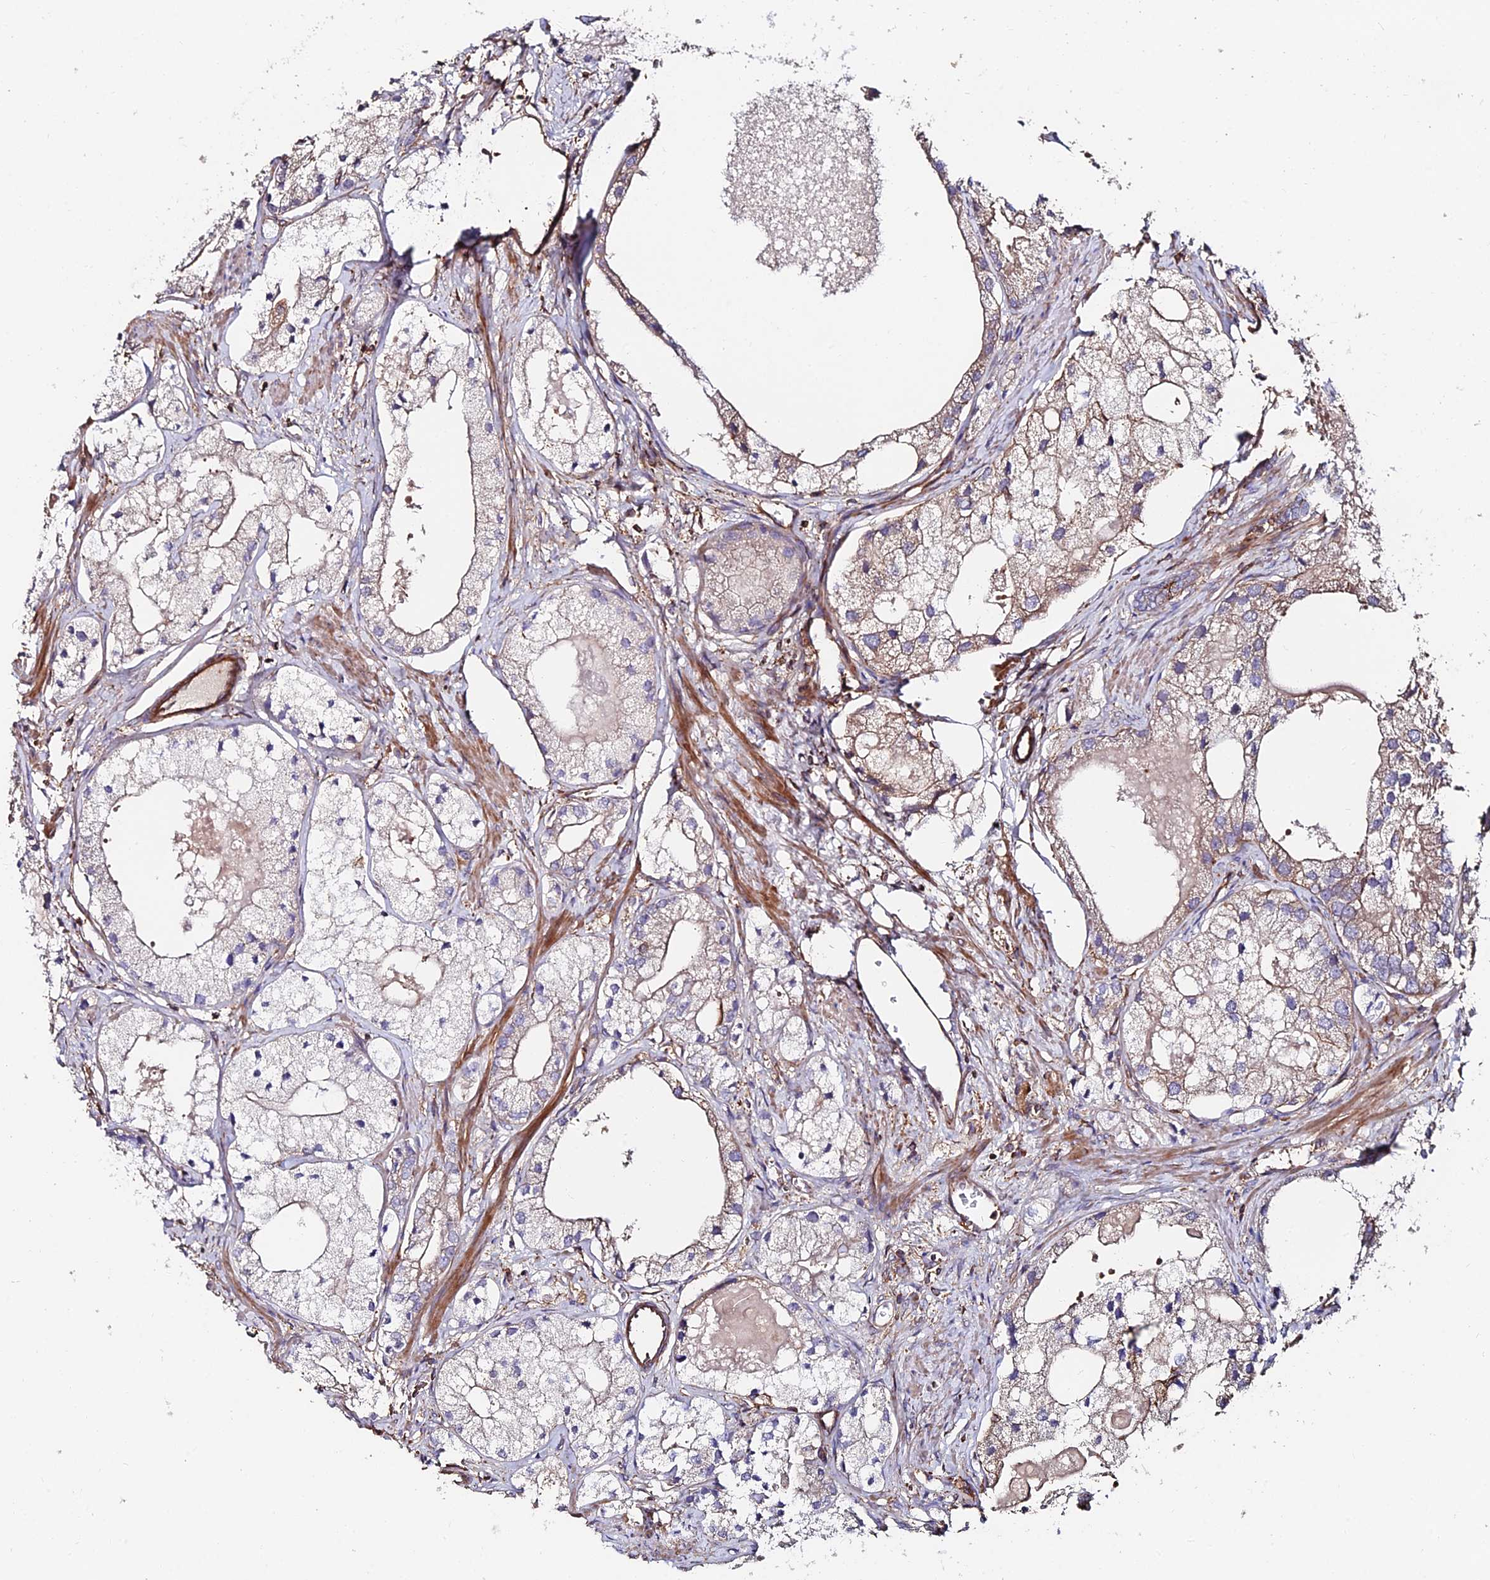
{"staining": {"intensity": "weak", "quantity": "<25%", "location": "cytoplasmic/membranous"}, "tissue": "prostate cancer", "cell_type": "Tumor cells", "image_type": "cancer", "snomed": [{"axis": "morphology", "description": "Adenocarcinoma, Low grade"}, {"axis": "topography", "description": "Prostate"}], "caption": "High power microscopy histopathology image of an immunohistochemistry (IHC) histopathology image of prostate cancer (adenocarcinoma (low-grade)), revealing no significant staining in tumor cells.", "gene": "EXT1", "patient": {"sex": "male", "age": 69}}